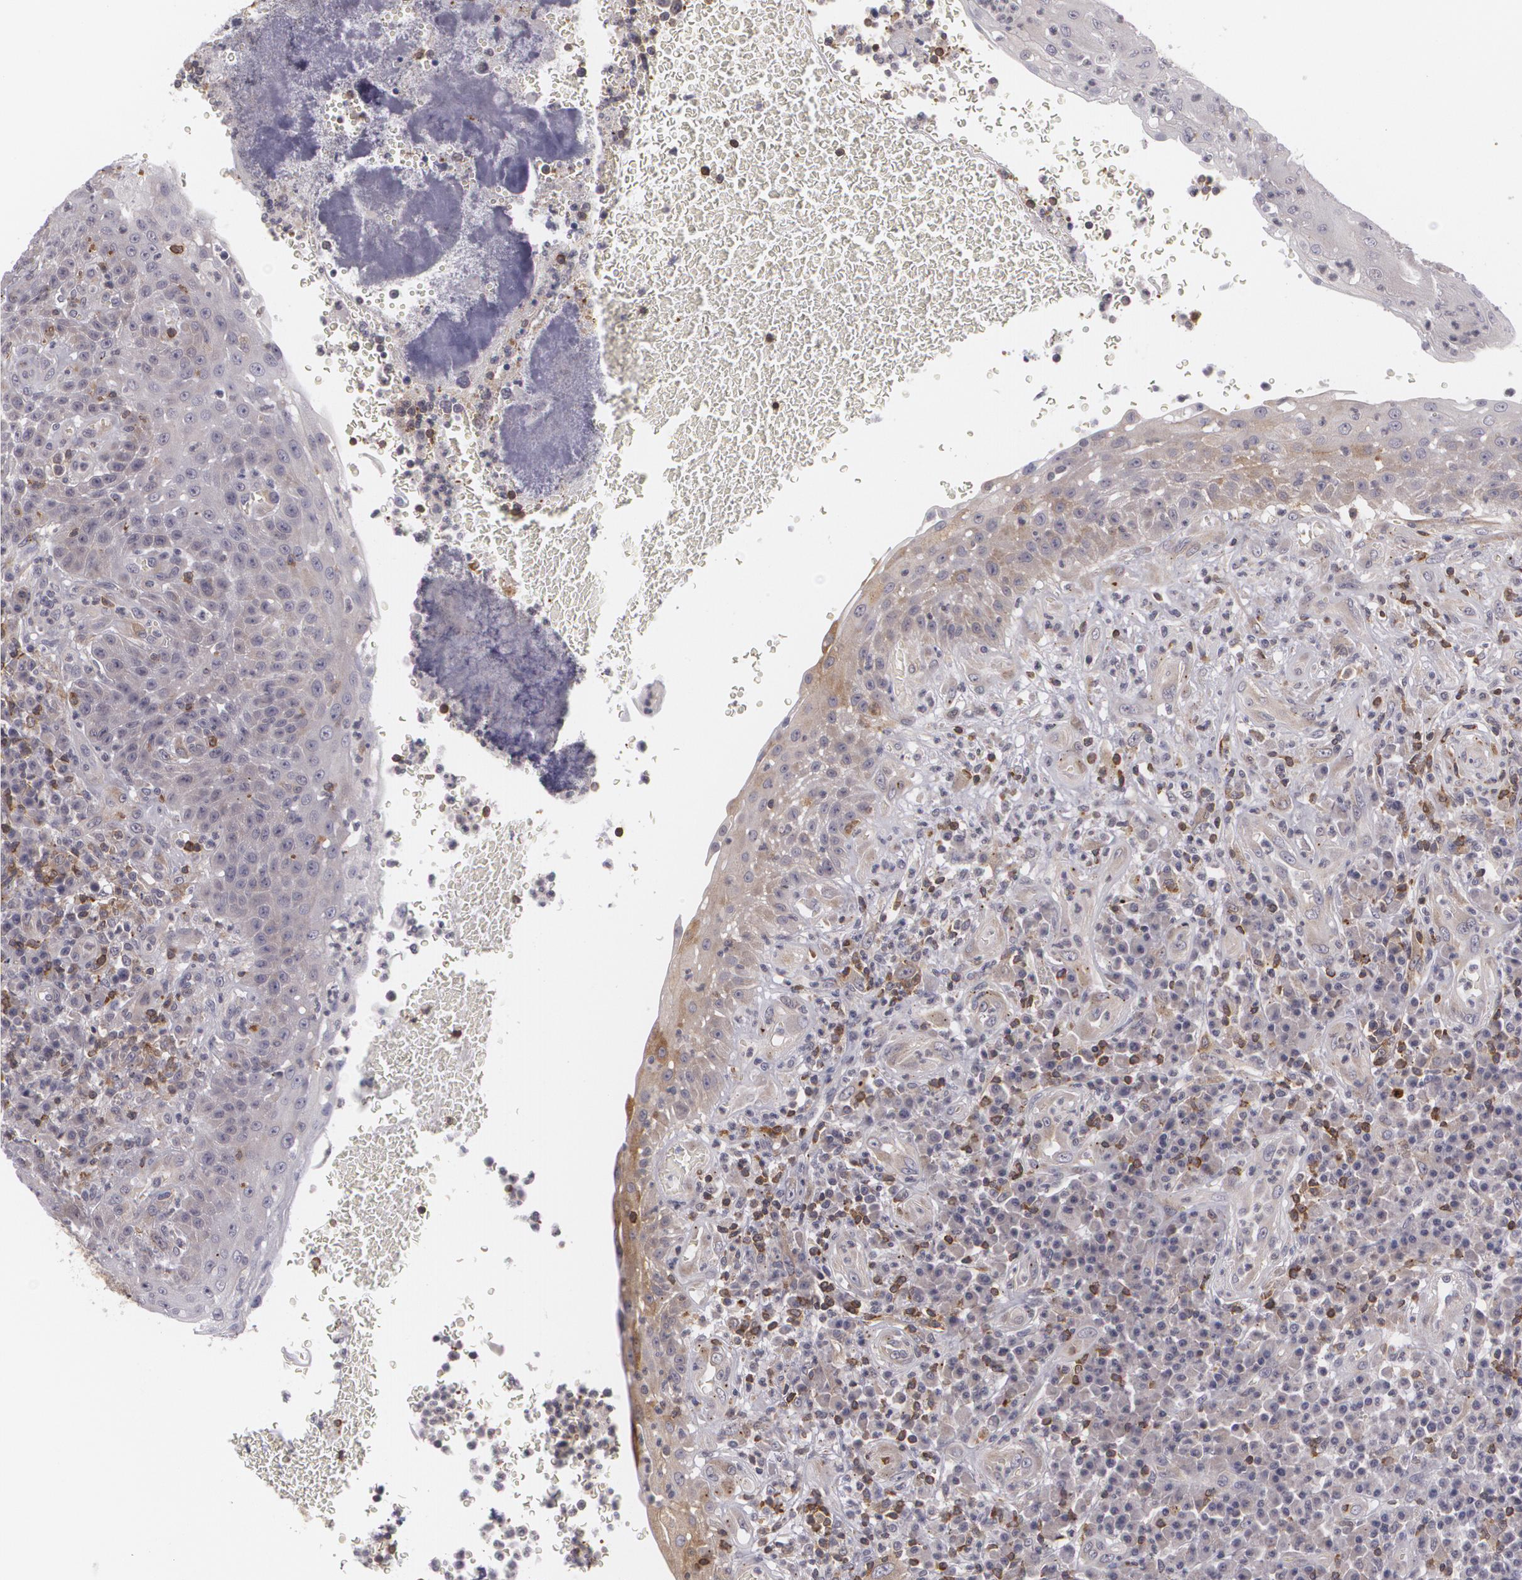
{"staining": {"intensity": "weak", "quantity": ">75%", "location": "cytoplasmic/membranous"}, "tissue": "tonsil", "cell_type": "Germinal center cells", "image_type": "normal", "snomed": [{"axis": "morphology", "description": "Normal tissue, NOS"}, {"axis": "topography", "description": "Tonsil"}], "caption": "Protein staining of normal tonsil exhibits weak cytoplasmic/membranous expression in approximately >75% of germinal center cells.", "gene": "BIN1", "patient": {"sex": "female", "age": 40}}